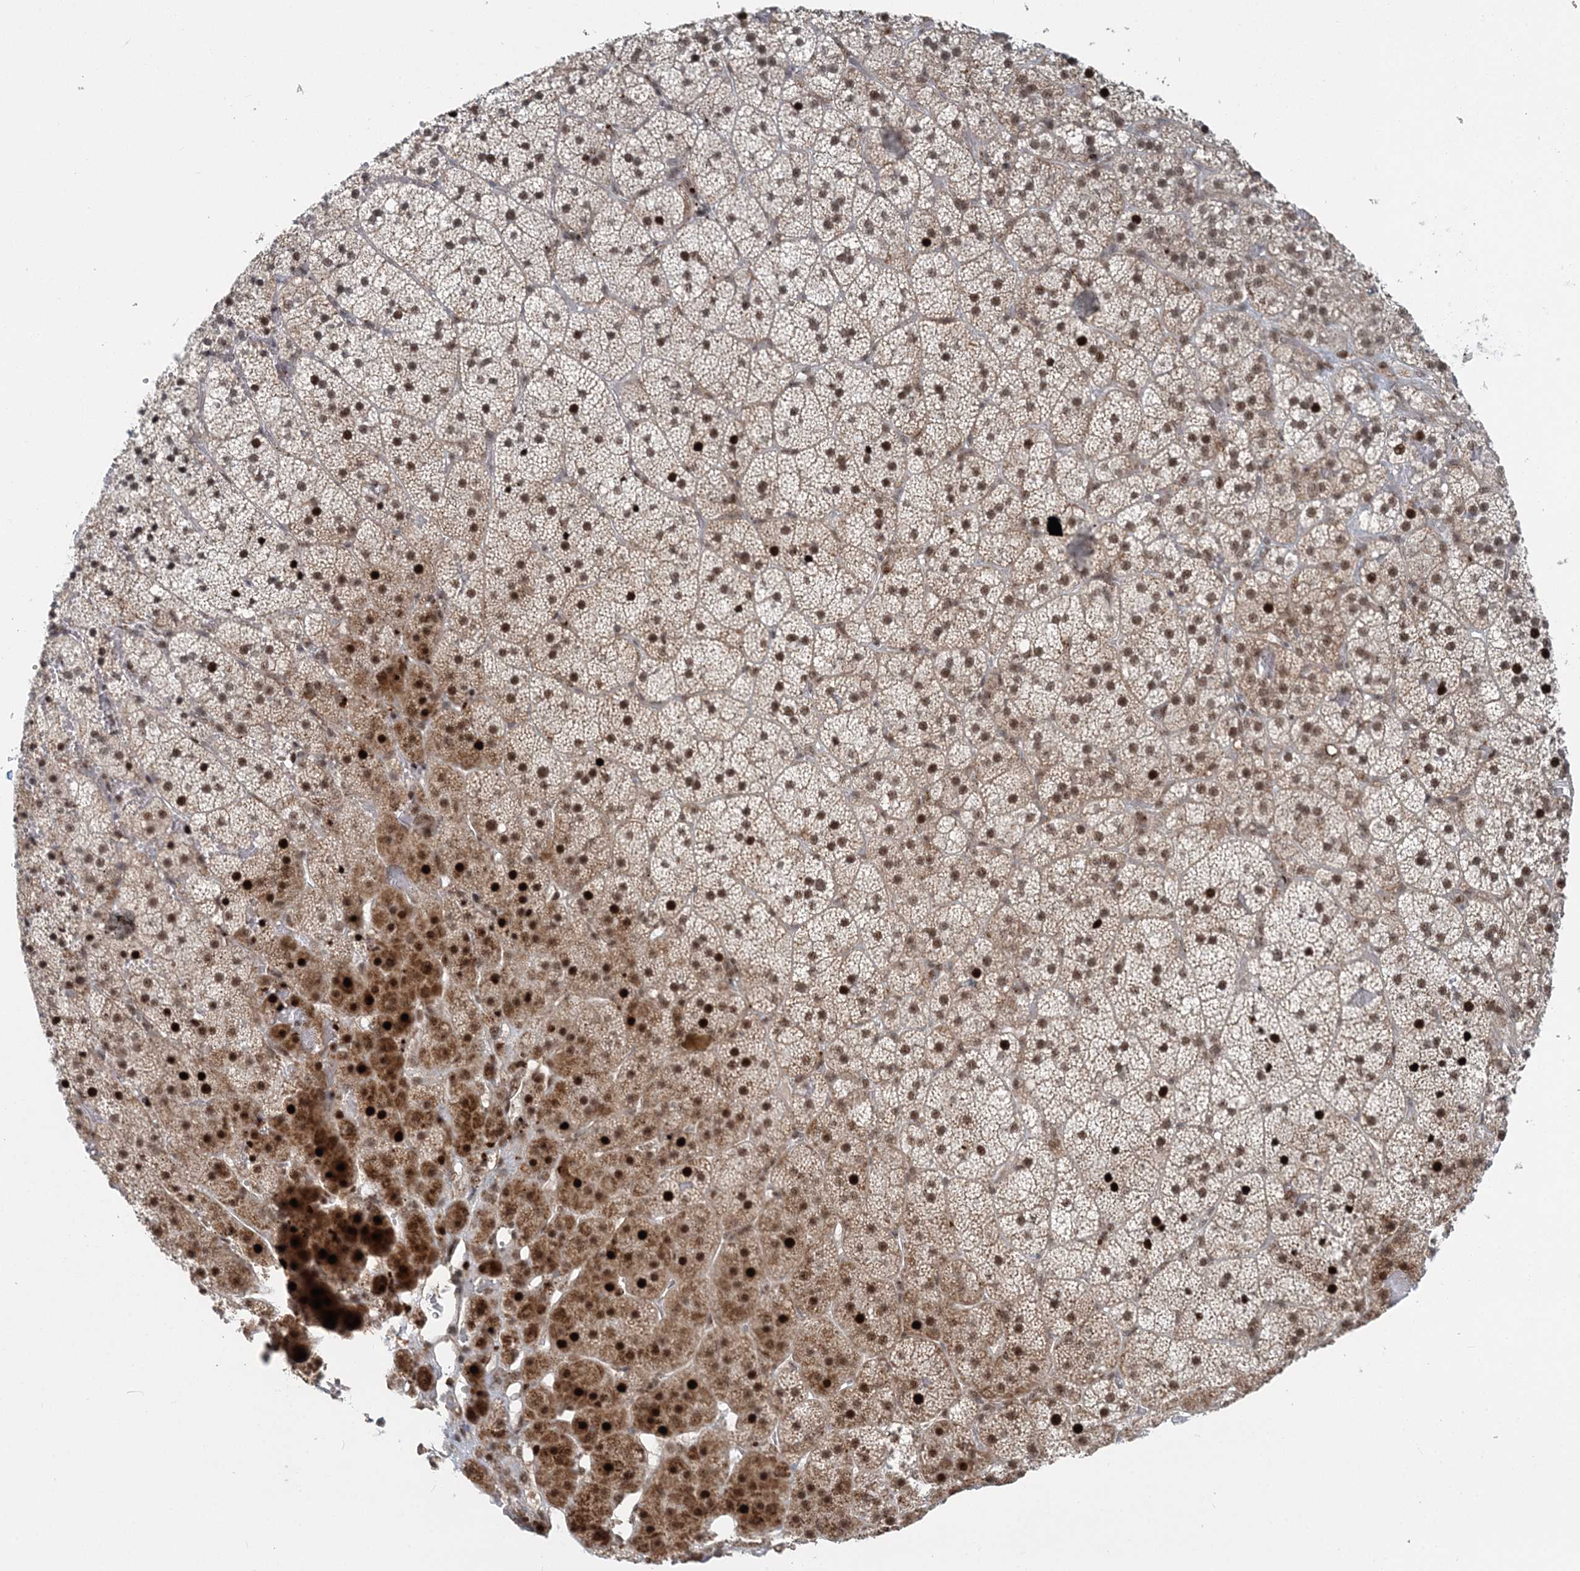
{"staining": {"intensity": "strong", "quantity": ">75%", "location": "nuclear"}, "tissue": "adrenal gland", "cell_type": "Glandular cells", "image_type": "normal", "snomed": [{"axis": "morphology", "description": "Normal tissue, NOS"}, {"axis": "topography", "description": "Adrenal gland"}], "caption": "The photomicrograph shows staining of benign adrenal gland, revealing strong nuclear protein staining (brown color) within glandular cells.", "gene": "CWC22", "patient": {"sex": "female", "age": 44}}